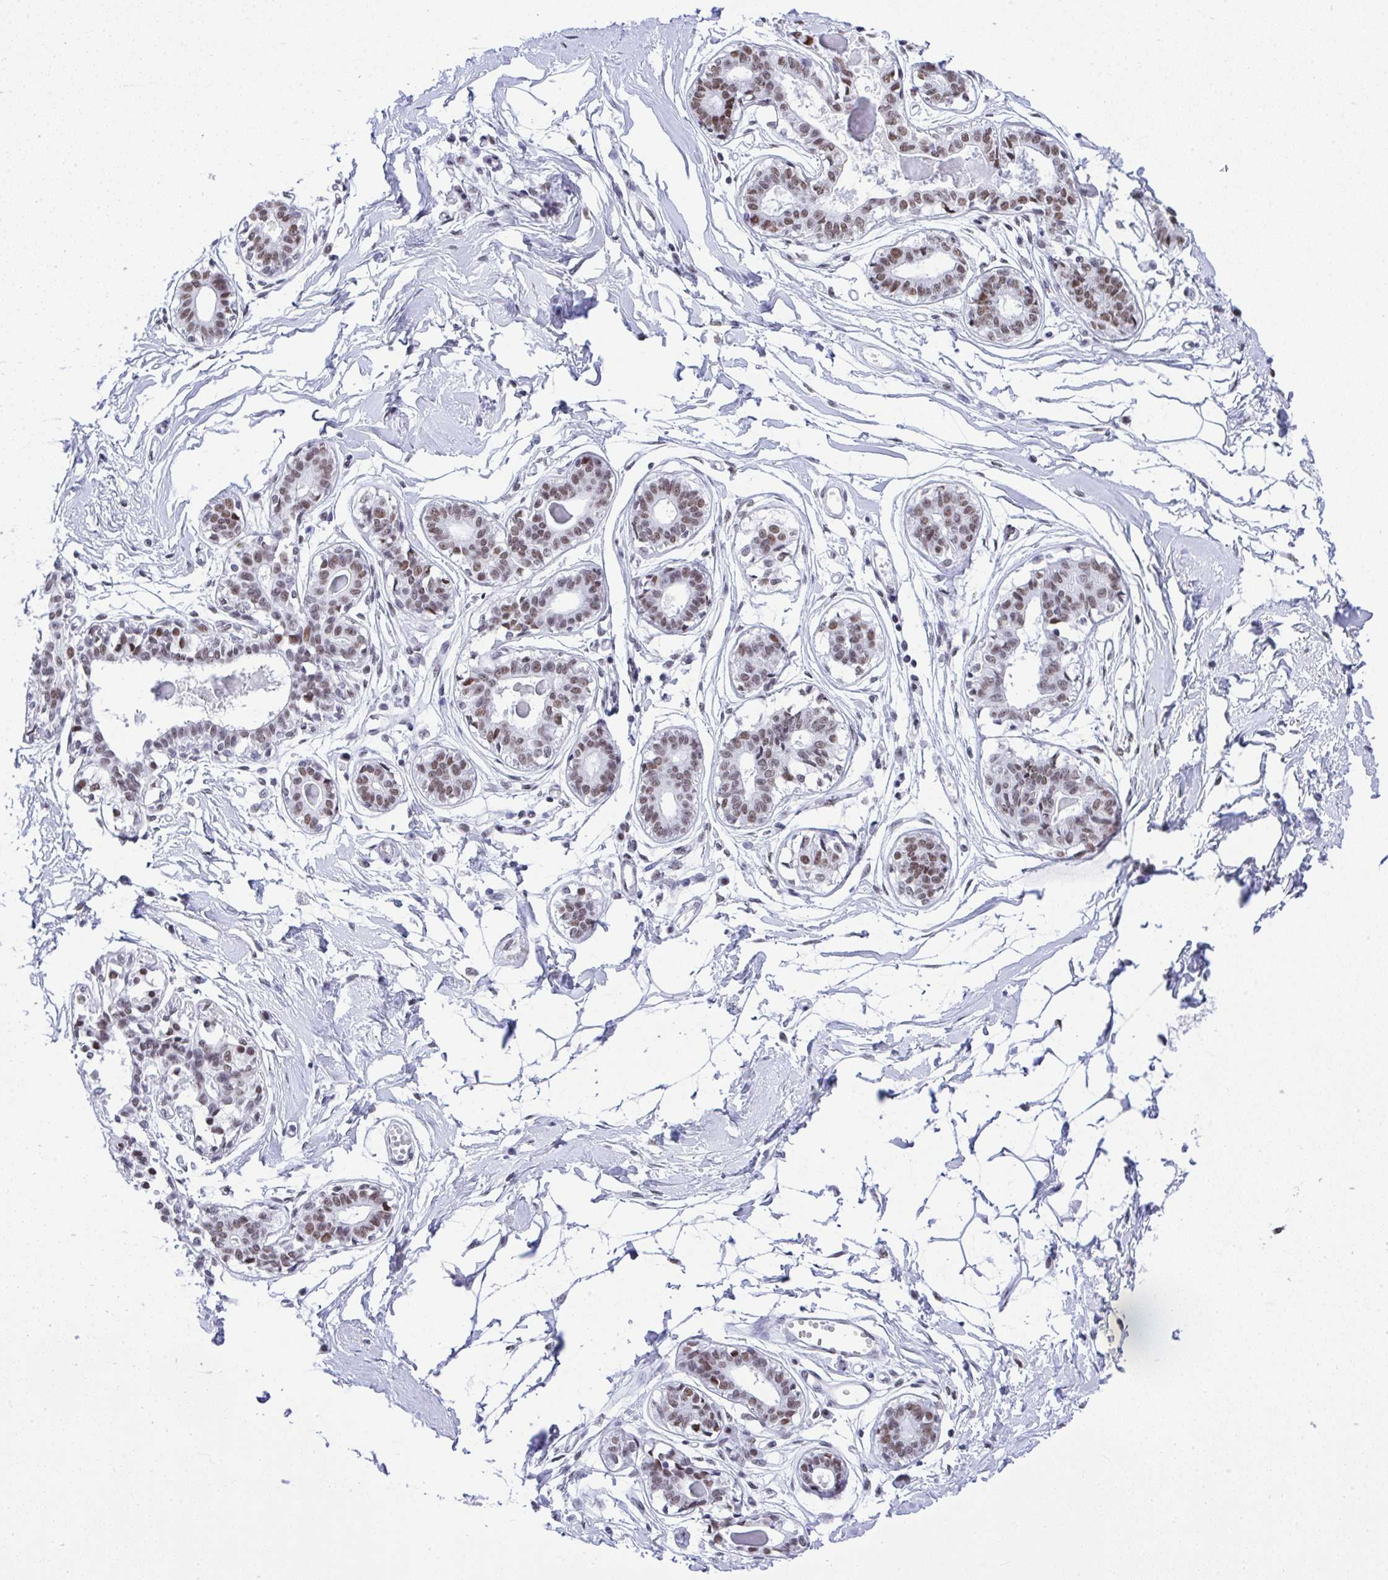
{"staining": {"intensity": "negative", "quantity": "none", "location": "none"}, "tissue": "breast", "cell_type": "Adipocytes", "image_type": "normal", "snomed": [{"axis": "morphology", "description": "Normal tissue, NOS"}, {"axis": "topography", "description": "Breast"}], "caption": "A high-resolution micrograph shows immunohistochemistry (IHC) staining of normal breast, which shows no significant positivity in adipocytes.", "gene": "DDX52", "patient": {"sex": "female", "age": 45}}